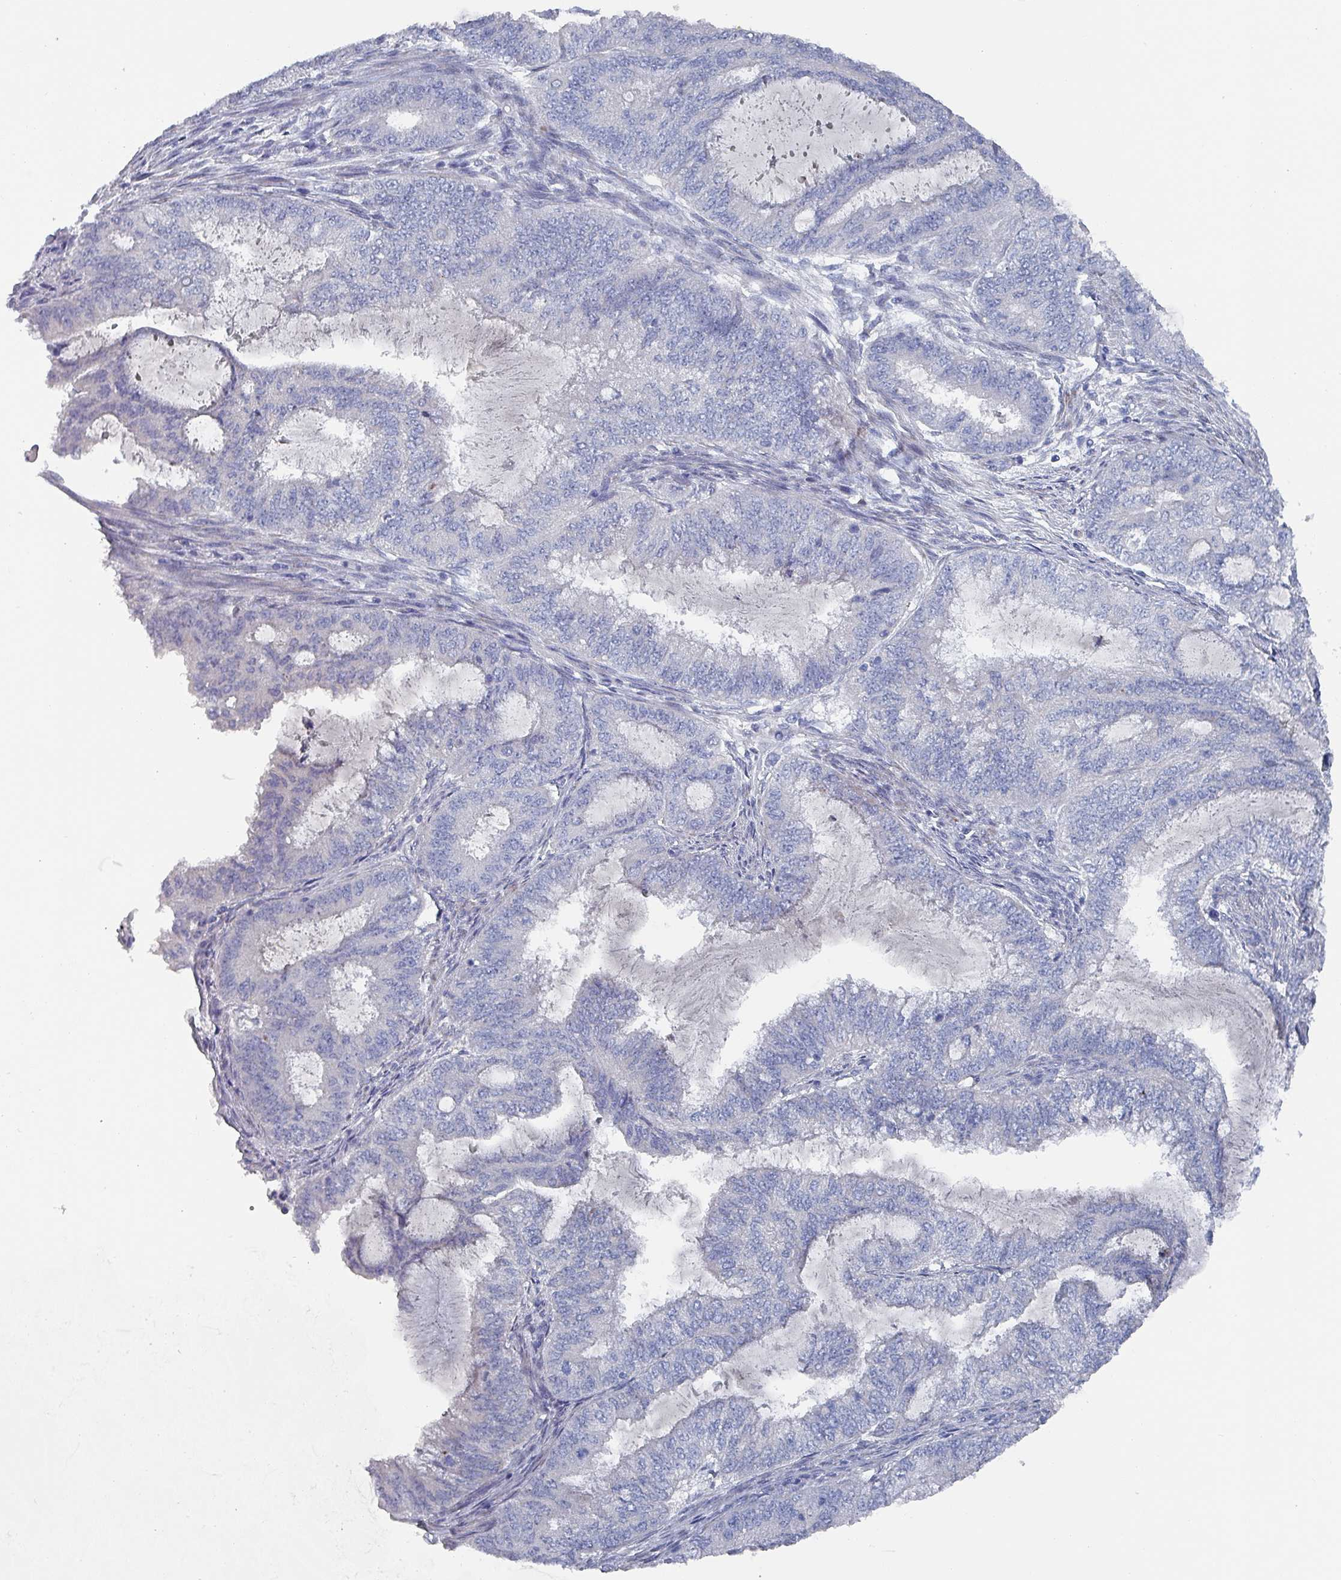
{"staining": {"intensity": "negative", "quantity": "none", "location": "none"}, "tissue": "endometrial cancer", "cell_type": "Tumor cells", "image_type": "cancer", "snomed": [{"axis": "morphology", "description": "Adenocarcinoma, NOS"}, {"axis": "topography", "description": "Endometrium"}], "caption": "Immunohistochemistry (IHC) of adenocarcinoma (endometrial) shows no expression in tumor cells.", "gene": "DRD5", "patient": {"sex": "female", "age": 51}}